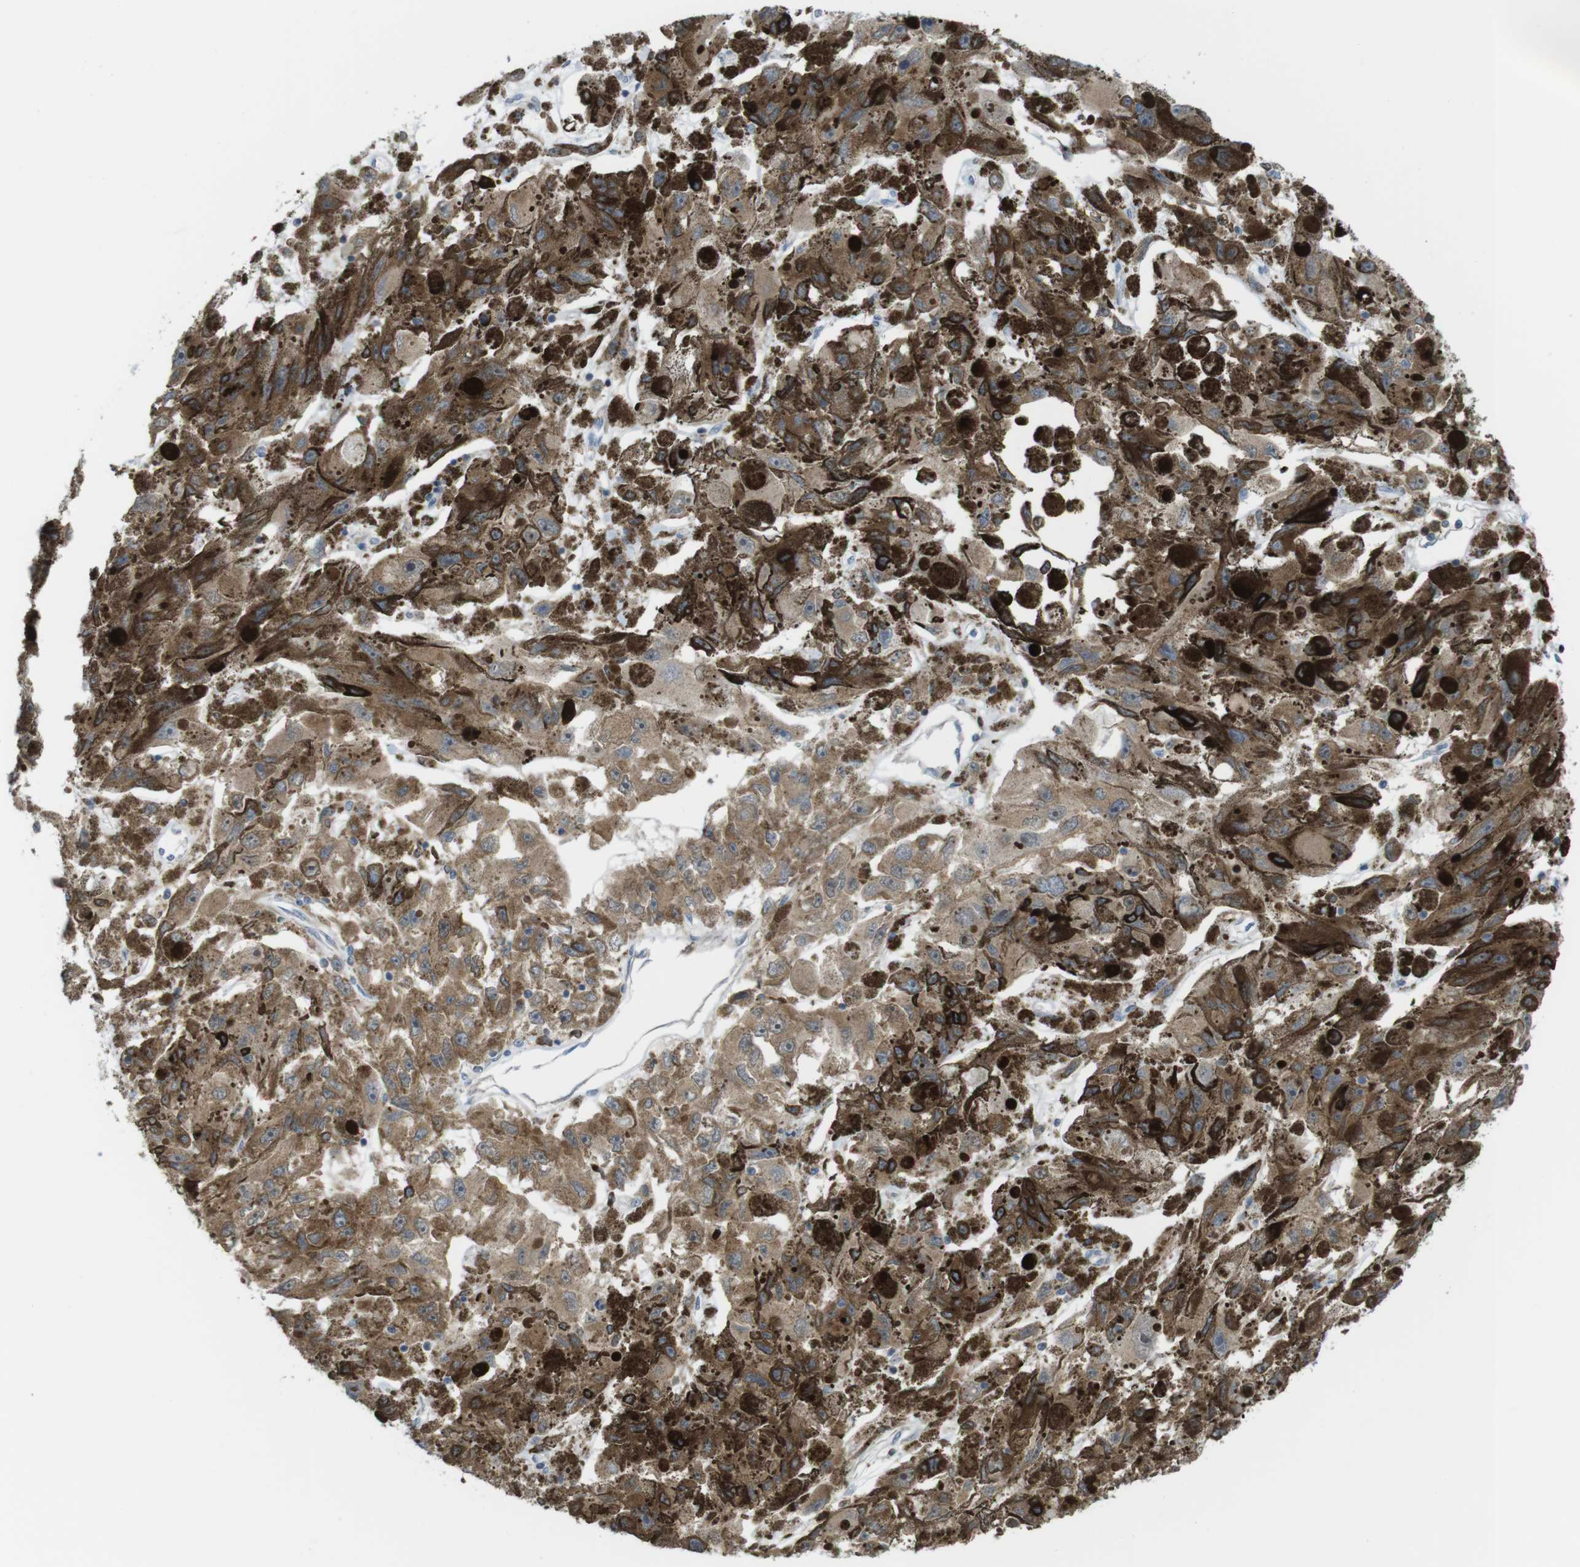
{"staining": {"intensity": "moderate", "quantity": ">75%", "location": "cytoplasmic/membranous"}, "tissue": "melanoma", "cell_type": "Tumor cells", "image_type": "cancer", "snomed": [{"axis": "morphology", "description": "Malignant melanoma, NOS"}, {"axis": "topography", "description": "Skin"}], "caption": "Malignant melanoma stained for a protein (brown) demonstrates moderate cytoplasmic/membranous positive expression in about >75% of tumor cells.", "gene": "PRKCD", "patient": {"sex": "female", "age": 104}}